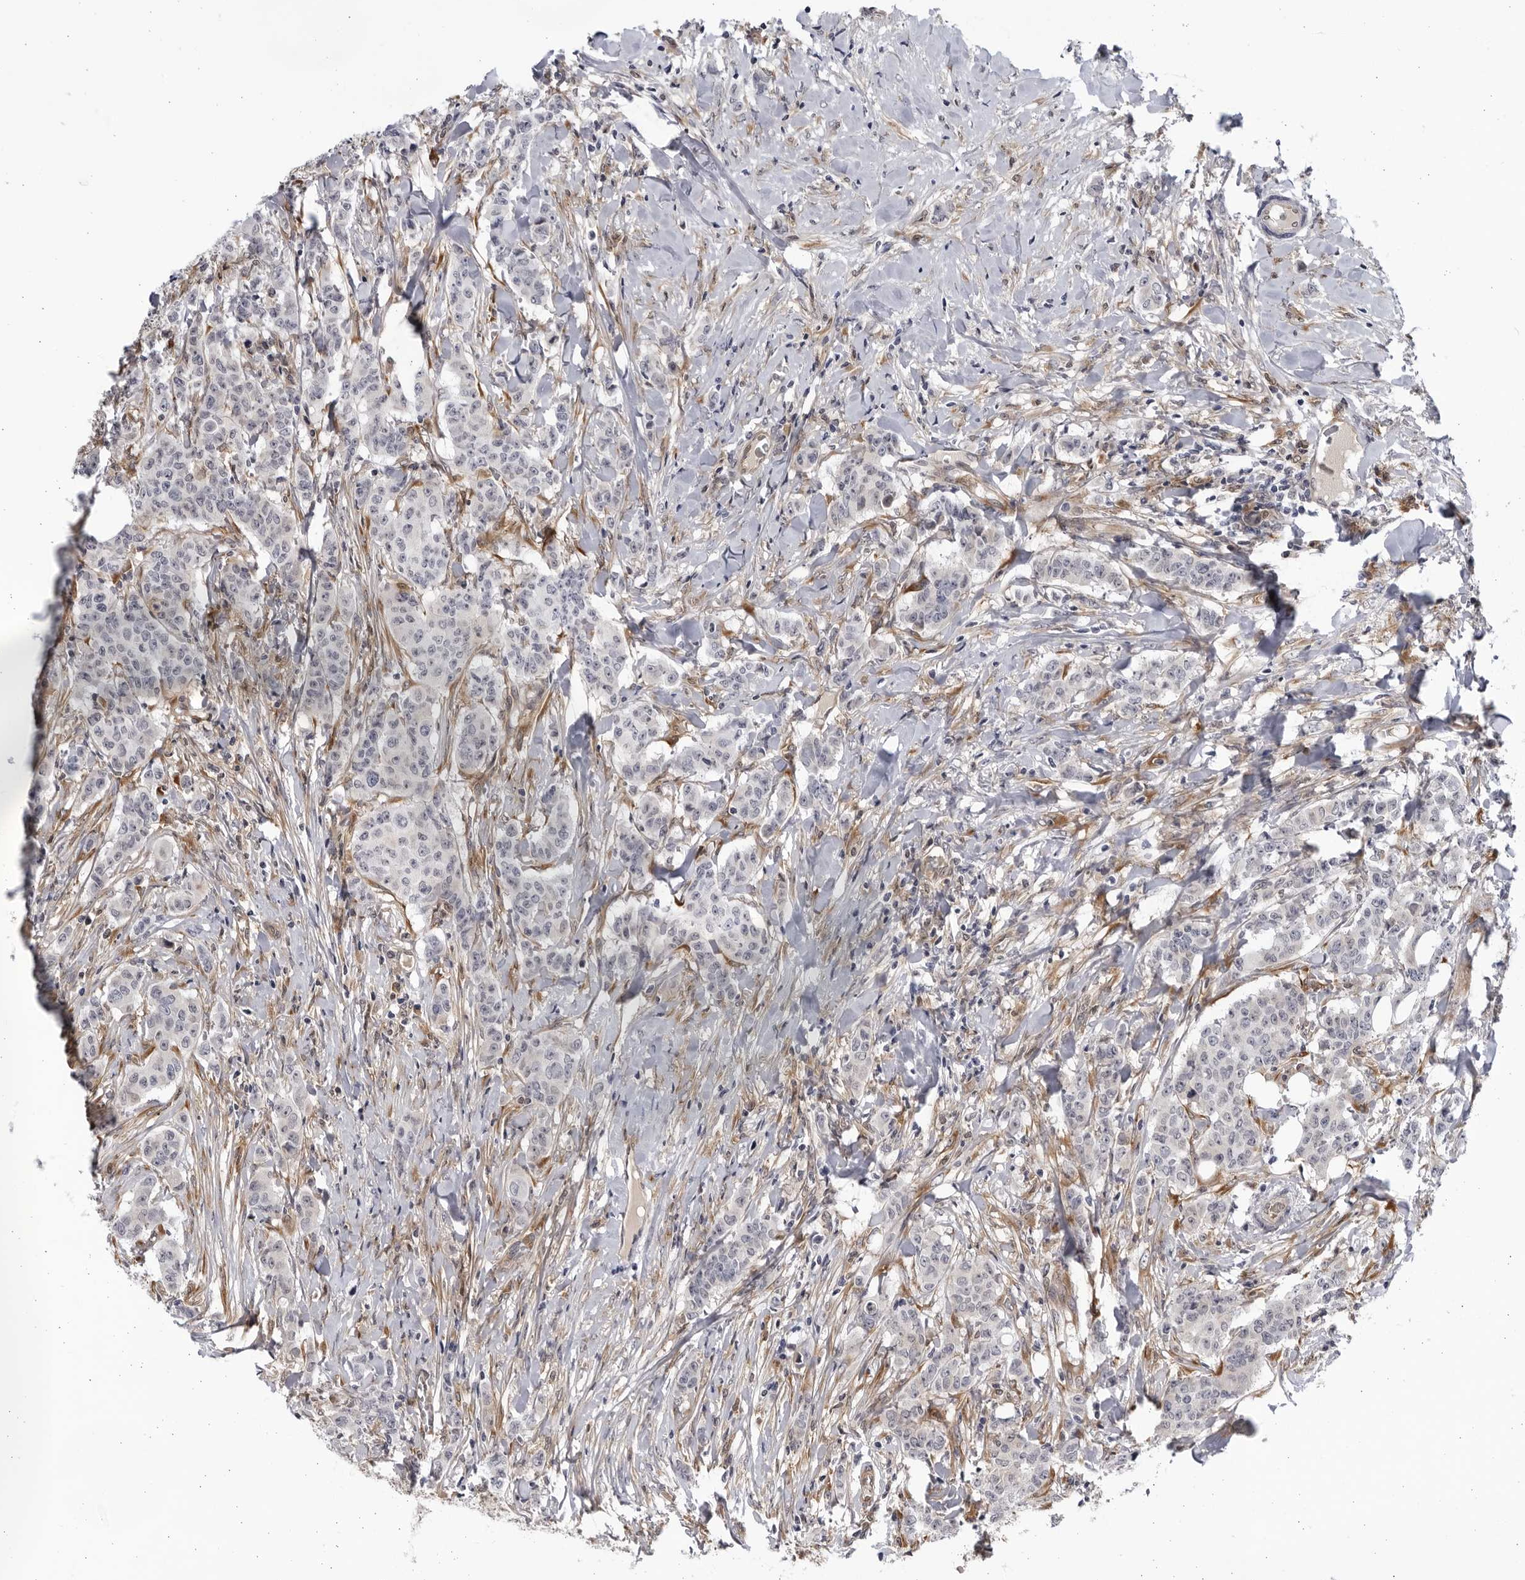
{"staining": {"intensity": "negative", "quantity": "none", "location": "none"}, "tissue": "breast cancer", "cell_type": "Tumor cells", "image_type": "cancer", "snomed": [{"axis": "morphology", "description": "Duct carcinoma"}, {"axis": "topography", "description": "Breast"}], "caption": "High power microscopy photomicrograph of an immunohistochemistry histopathology image of breast cancer, revealing no significant positivity in tumor cells.", "gene": "BMP2K", "patient": {"sex": "female", "age": 40}}